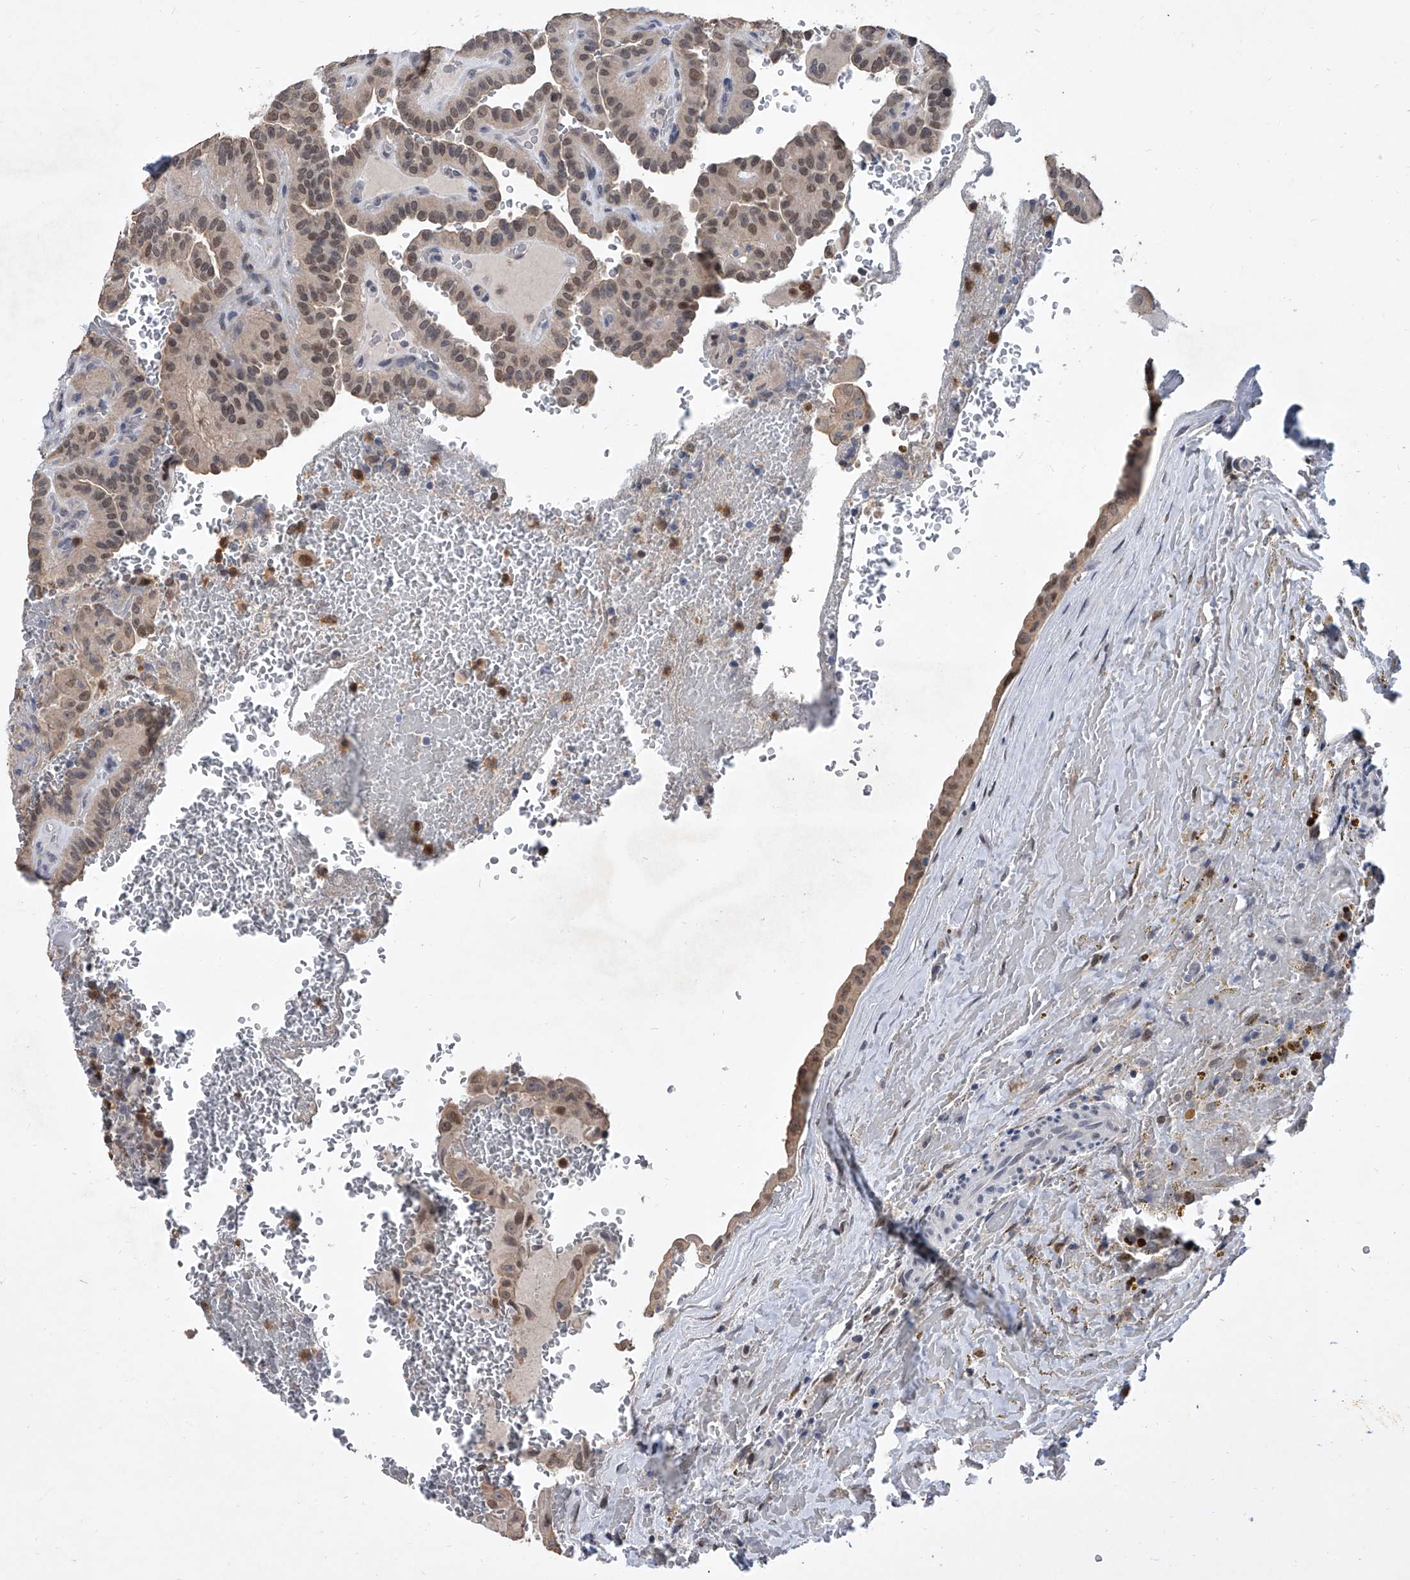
{"staining": {"intensity": "weak", "quantity": ">75%", "location": "nuclear"}, "tissue": "thyroid cancer", "cell_type": "Tumor cells", "image_type": "cancer", "snomed": [{"axis": "morphology", "description": "Papillary adenocarcinoma, NOS"}, {"axis": "topography", "description": "Thyroid gland"}], "caption": "IHC histopathology image of thyroid cancer stained for a protein (brown), which reveals low levels of weak nuclear positivity in approximately >75% of tumor cells.", "gene": "BHLHE23", "patient": {"sex": "male", "age": 77}}